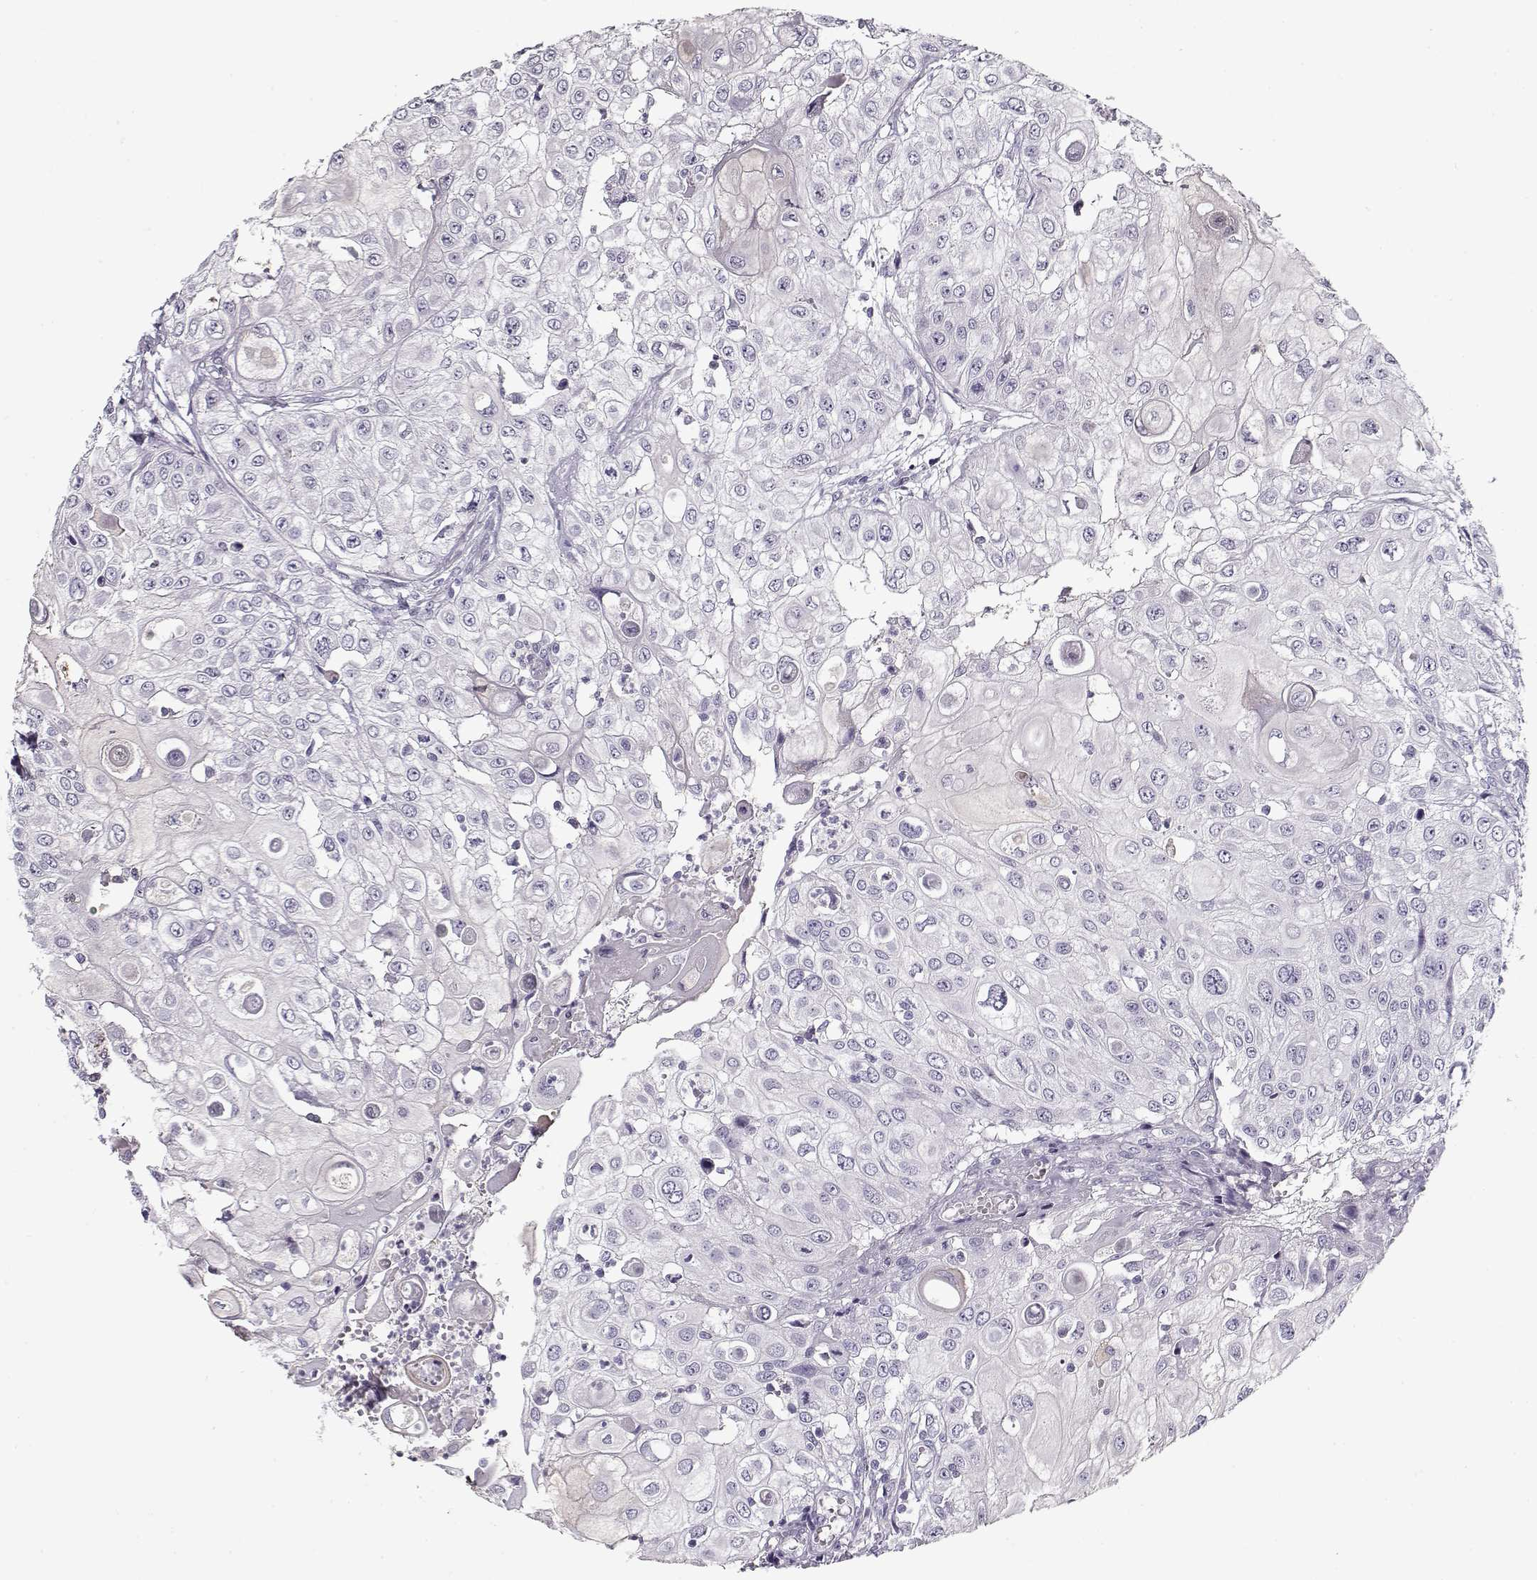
{"staining": {"intensity": "negative", "quantity": "none", "location": "none"}, "tissue": "urothelial cancer", "cell_type": "Tumor cells", "image_type": "cancer", "snomed": [{"axis": "morphology", "description": "Urothelial carcinoma, High grade"}, {"axis": "topography", "description": "Urinary bladder"}], "caption": "IHC photomicrograph of human high-grade urothelial carcinoma stained for a protein (brown), which reveals no positivity in tumor cells. The staining was performed using DAB to visualize the protein expression in brown, while the nuclei were stained in blue with hematoxylin (Magnification: 20x).", "gene": "CCDC136", "patient": {"sex": "female", "age": 79}}